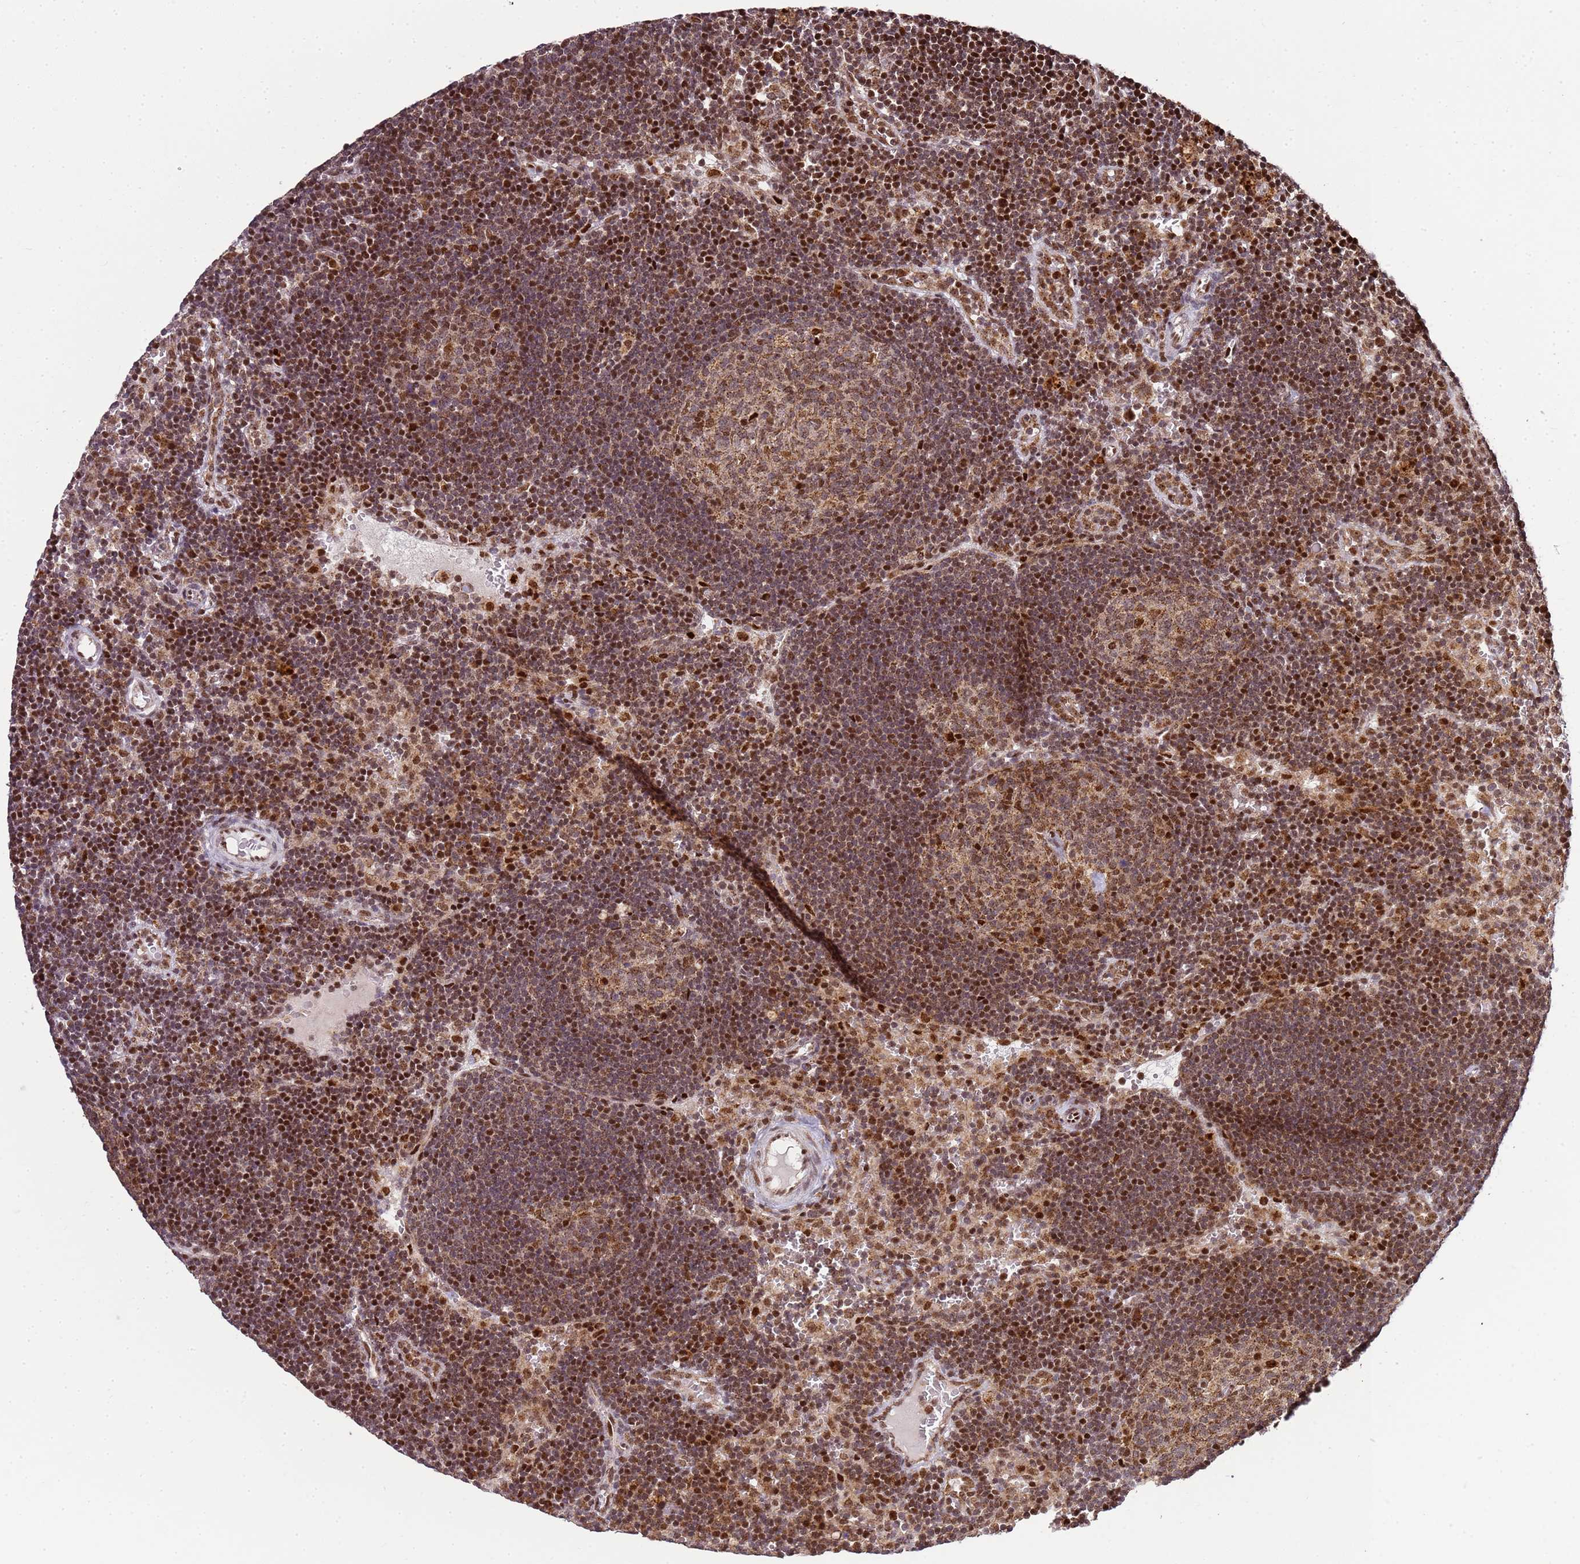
{"staining": {"intensity": "moderate", "quantity": ">75%", "location": "nuclear"}, "tissue": "lymph node", "cell_type": "Germinal center cells", "image_type": "normal", "snomed": [{"axis": "morphology", "description": "Normal tissue, NOS"}, {"axis": "topography", "description": "Lymph node"}], "caption": "Immunohistochemistry micrograph of benign lymph node stained for a protein (brown), which reveals medium levels of moderate nuclear positivity in approximately >75% of germinal center cells.", "gene": "PEX14", "patient": {"sex": "male", "age": 62}}